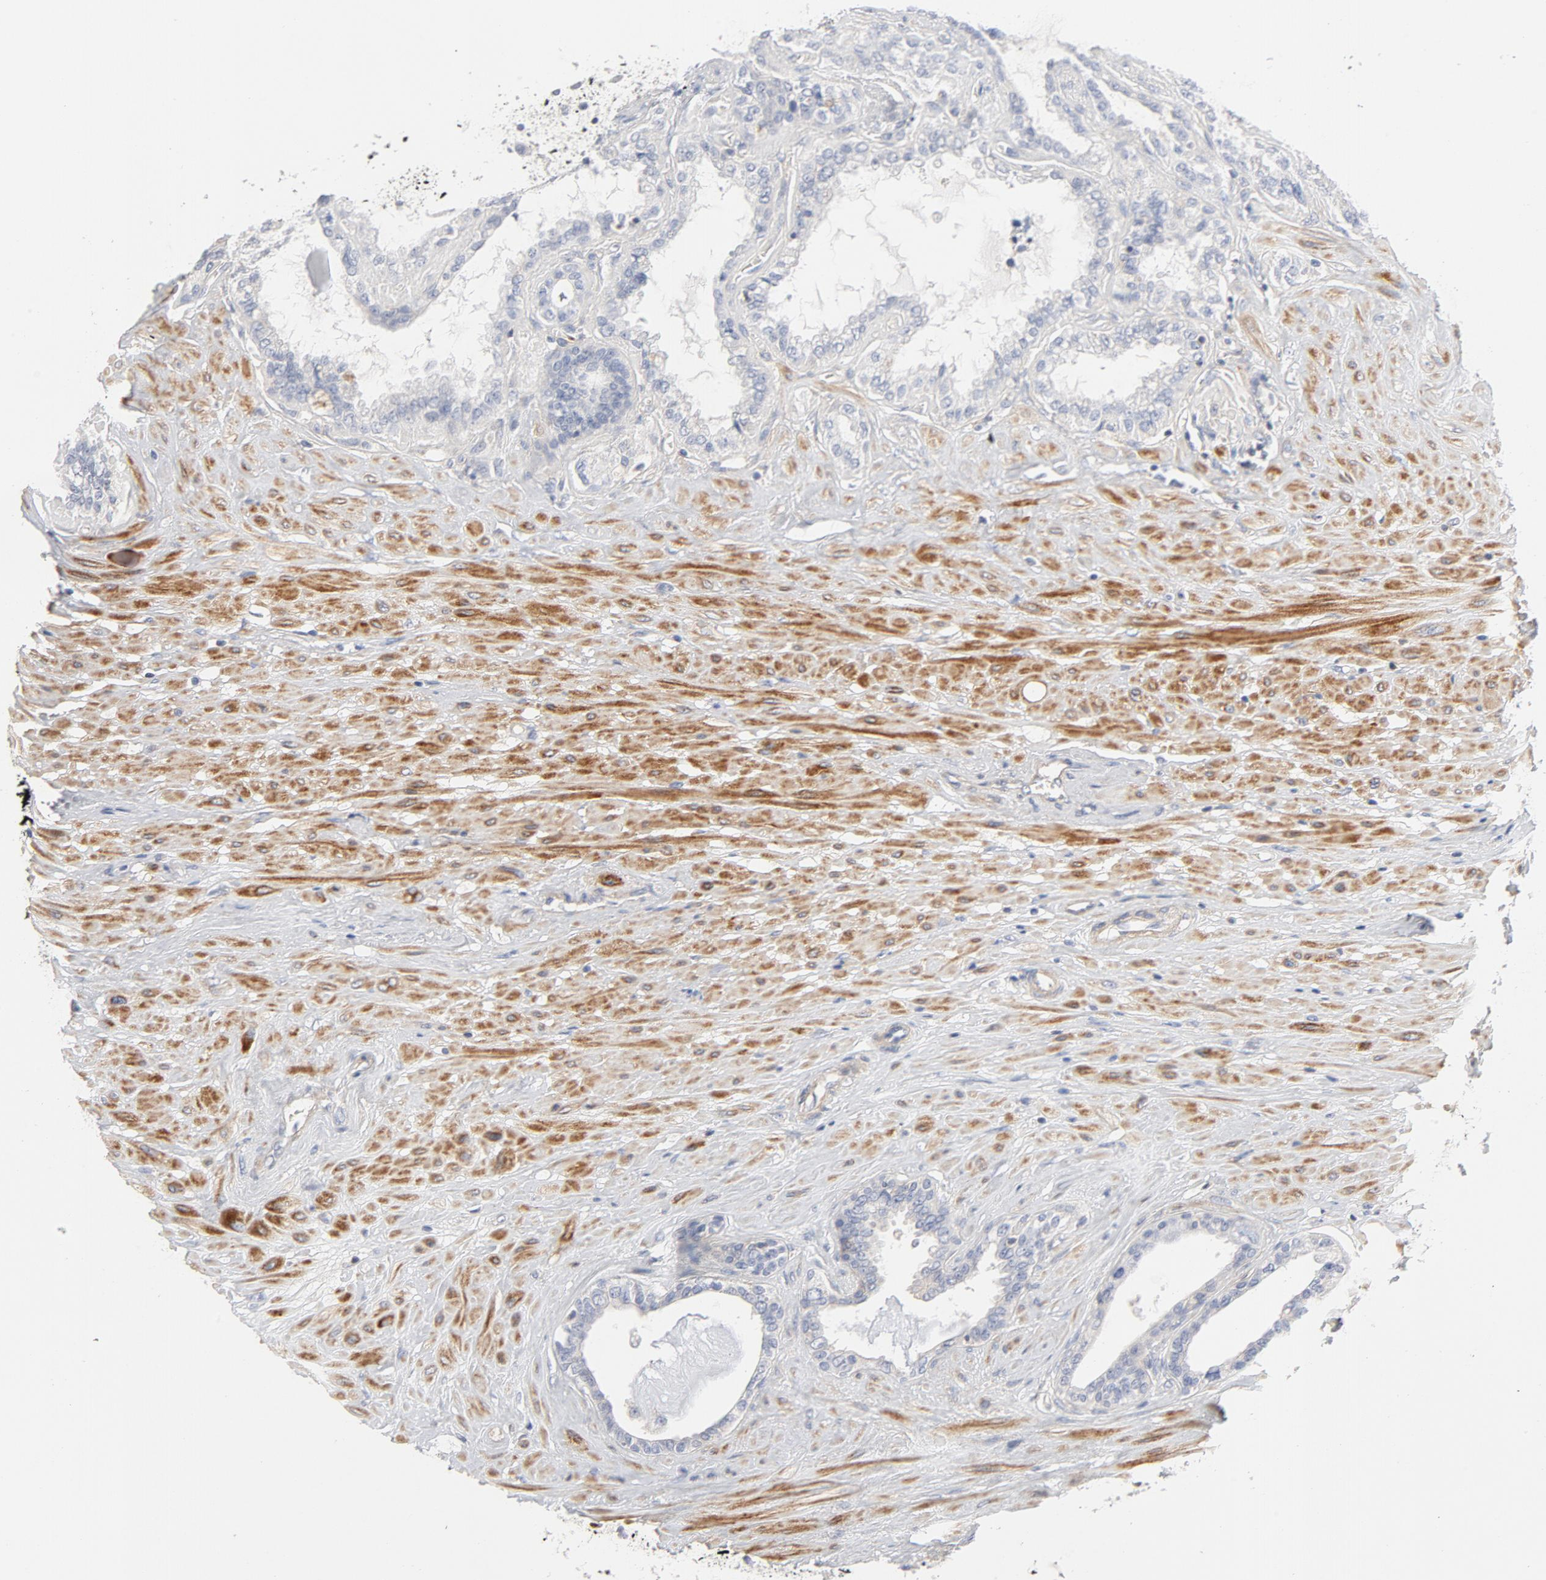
{"staining": {"intensity": "negative", "quantity": "none", "location": "none"}, "tissue": "seminal vesicle", "cell_type": "Glandular cells", "image_type": "normal", "snomed": [{"axis": "morphology", "description": "Normal tissue, NOS"}, {"axis": "morphology", "description": "Inflammation, NOS"}, {"axis": "topography", "description": "Urinary bladder"}, {"axis": "topography", "description": "Prostate"}, {"axis": "topography", "description": "Seminal veicle"}], "caption": "Micrograph shows no significant protein expression in glandular cells of benign seminal vesicle. Brightfield microscopy of immunohistochemistry stained with DAB (3,3'-diaminobenzidine) (brown) and hematoxylin (blue), captured at high magnification.", "gene": "ROCK1", "patient": {"sex": "male", "age": 82}}